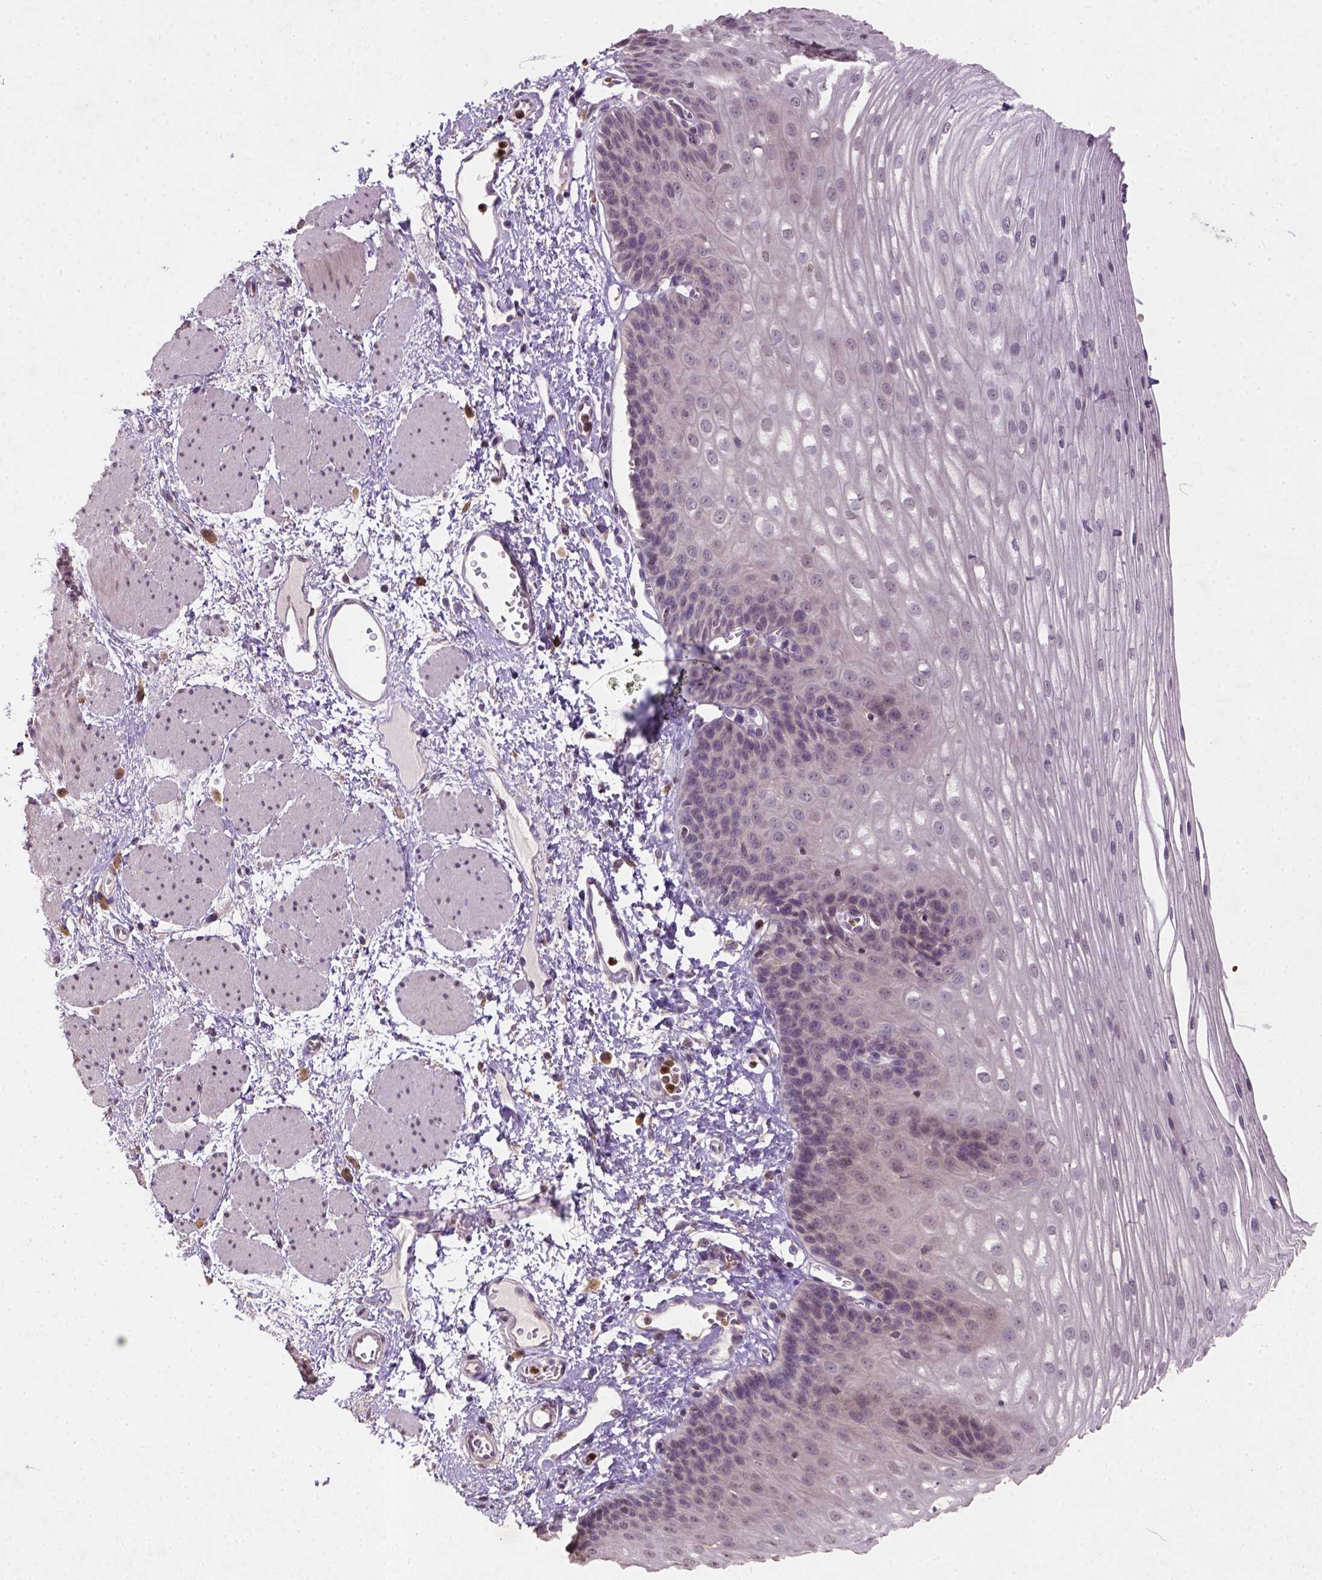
{"staining": {"intensity": "strong", "quantity": "<25%", "location": "cytoplasmic/membranous"}, "tissue": "esophagus", "cell_type": "Squamous epithelial cells", "image_type": "normal", "snomed": [{"axis": "morphology", "description": "Normal tissue, NOS"}, {"axis": "topography", "description": "Esophagus"}], "caption": "Protein expression analysis of benign esophagus exhibits strong cytoplasmic/membranous expression in about <25% of squamous epithelial cells. (Brightfield microscopy of DAB IHC at high magnification).", "gene": "NUDT3", "patient": {"sex": "male", "age": 62}}